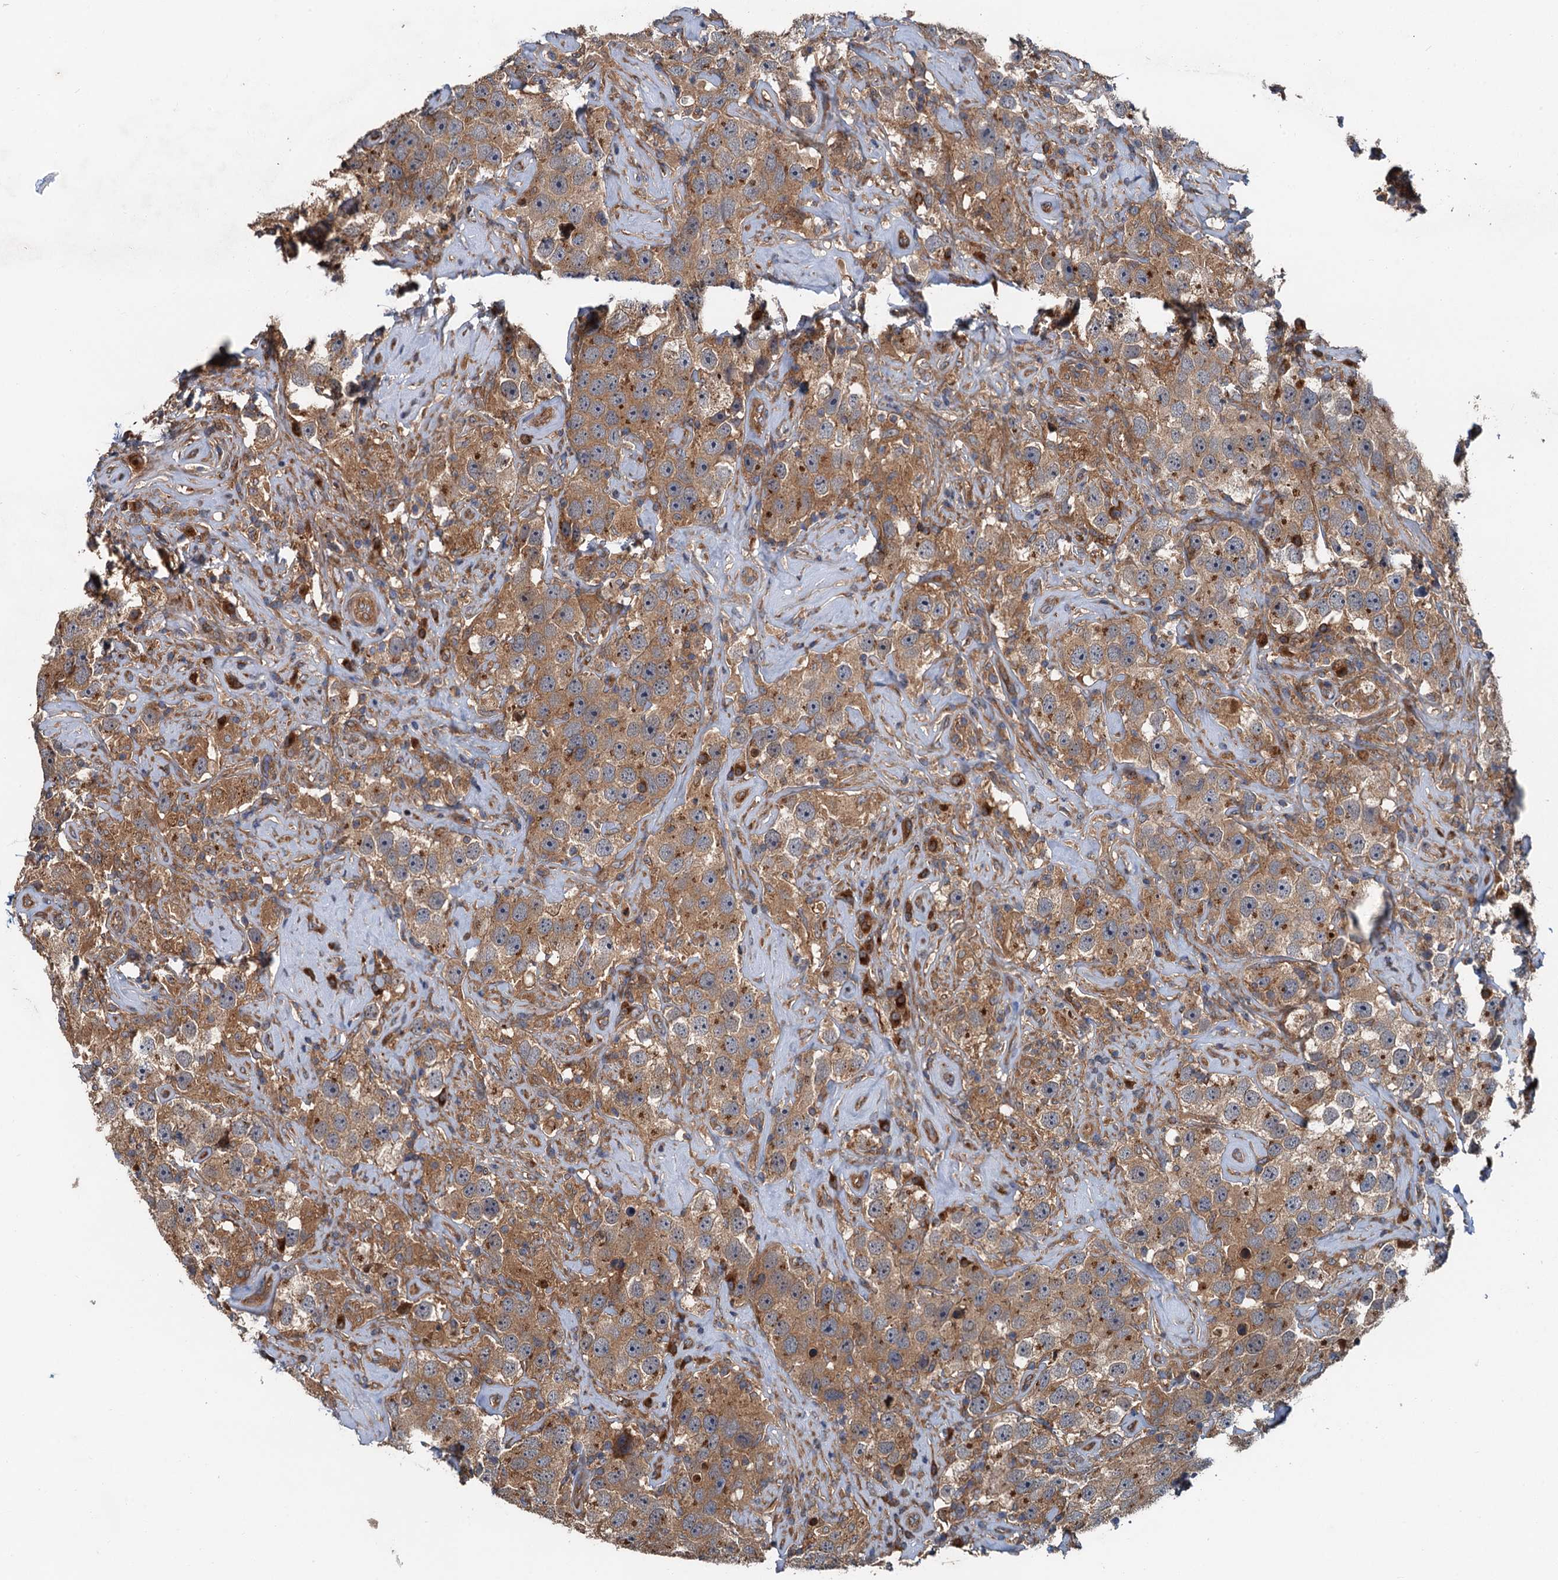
{"staining": {"intensity": "moderate", "quantity": ">75%", "location": "cytoplasmic/membranous"}, "tissue": "testis cancer", "cell_type": "Tumor cells", "image_type": "cancer", "snomed": [{"axis": "morphology", "description": "Seminoma, NOS"}, {"axis": "topography", "description": "Testis"}], "caption": "Immunohistochemistry histopathology image of testis cancer stained for a protein (brown), which reveals medium levels of moderate cytoplasmic/membranous positivity in about >75% of tumor cells.", "gene": "COG3", "patient": {"sex": "male", "age": 49}}